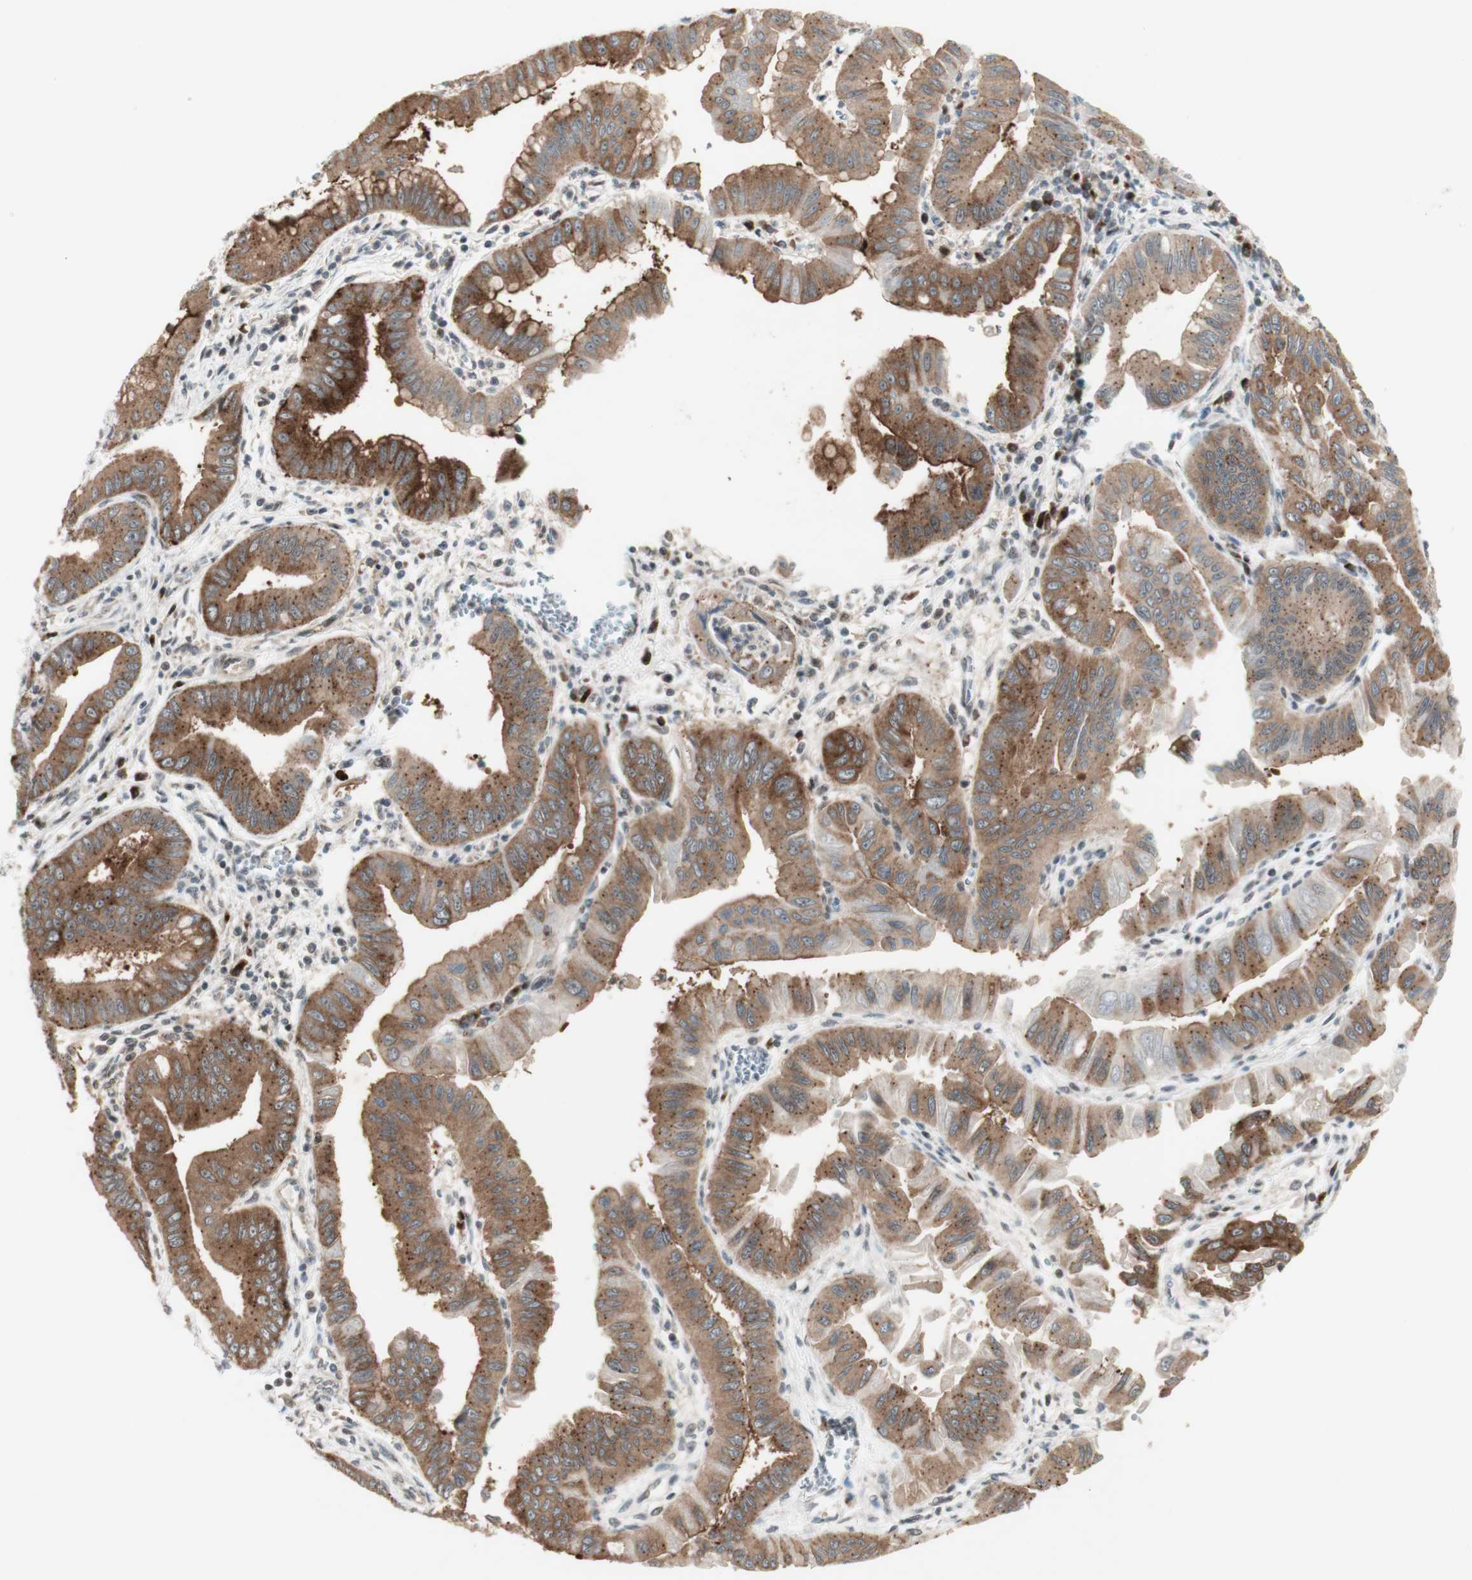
{"staining": {"intensity": "moderate", "quantity": ">75%", "location": "cytoplasmic/membranous"}, "tissue": "pancreatic cancer", "cell_type": "Tumor cells", "image_type": "cancer", "snomed": [{"axis": "morphology", "description": "Normal tissue, NOS"}, {"axis": "topography", "description": "Lymph node"}], "caption": "Human pancreatic cancer stained with a brown dye demonstrates moderate cytoplasmic/membranous positive positivity in approximately >75% of tumor cells.", "gene": "CYLD", "patient": {"sex": "male", "age": 50}}